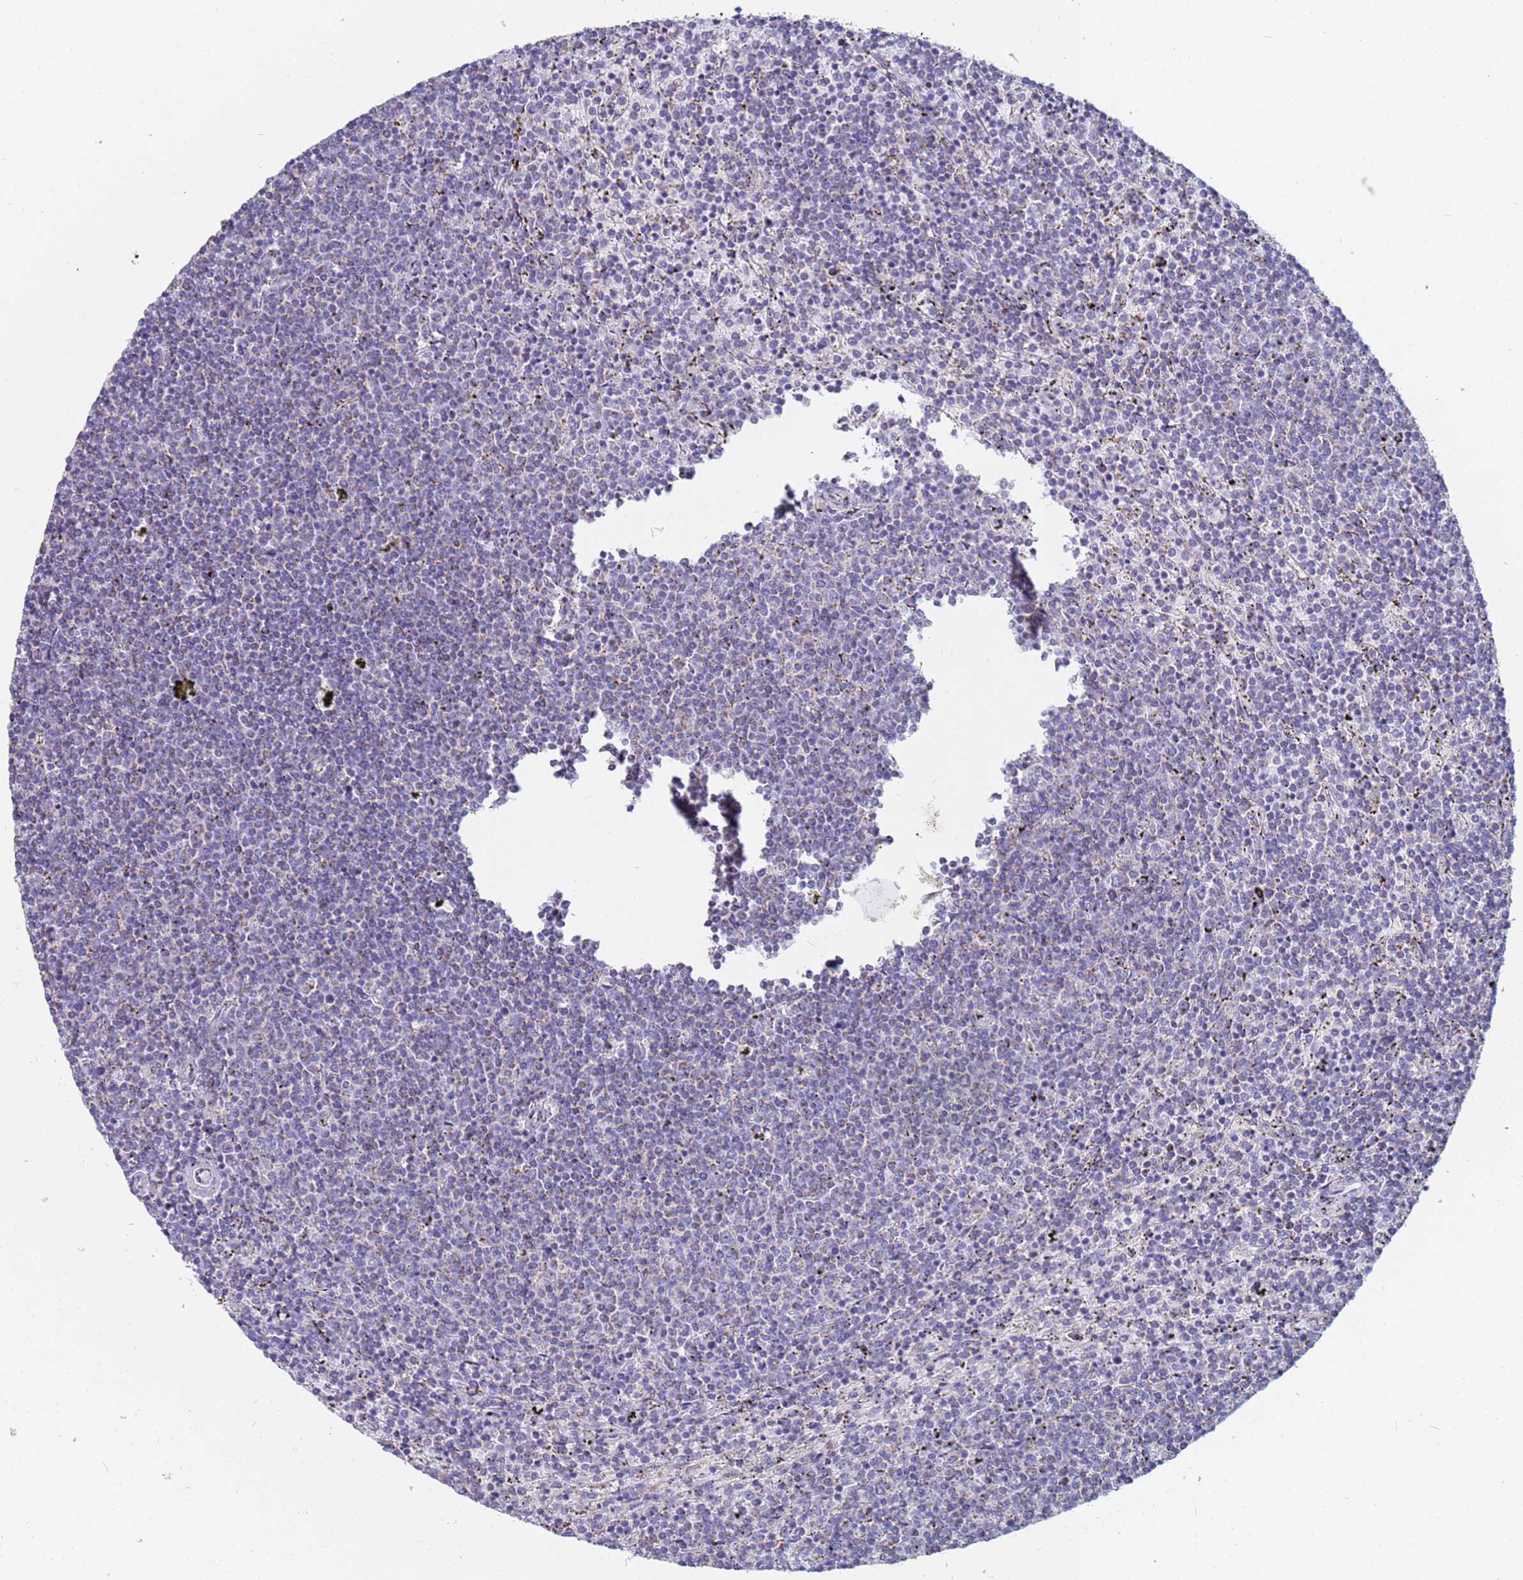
{"staining": {"intensity": "negative", "quantity": "none", "location": "none"}, "tissue": "lymphoma", "cell_type": "Tumor cells", "image_type": "cancer", "snomed": [{"axis": "morphology", "description": "Malignant lymphoma, non-Hodgkin's type, Low grade"}, {"axis": "topography", "description": "Spleen"}], "caption": "This histopathology image is of lymphoma stained with IHC to label a protein in brown with the nuclei are counter-stained blue. There is no positivity in tumor cells.", "gene": "UQCRH", "patient": {"sex": "female", "age": 50}}